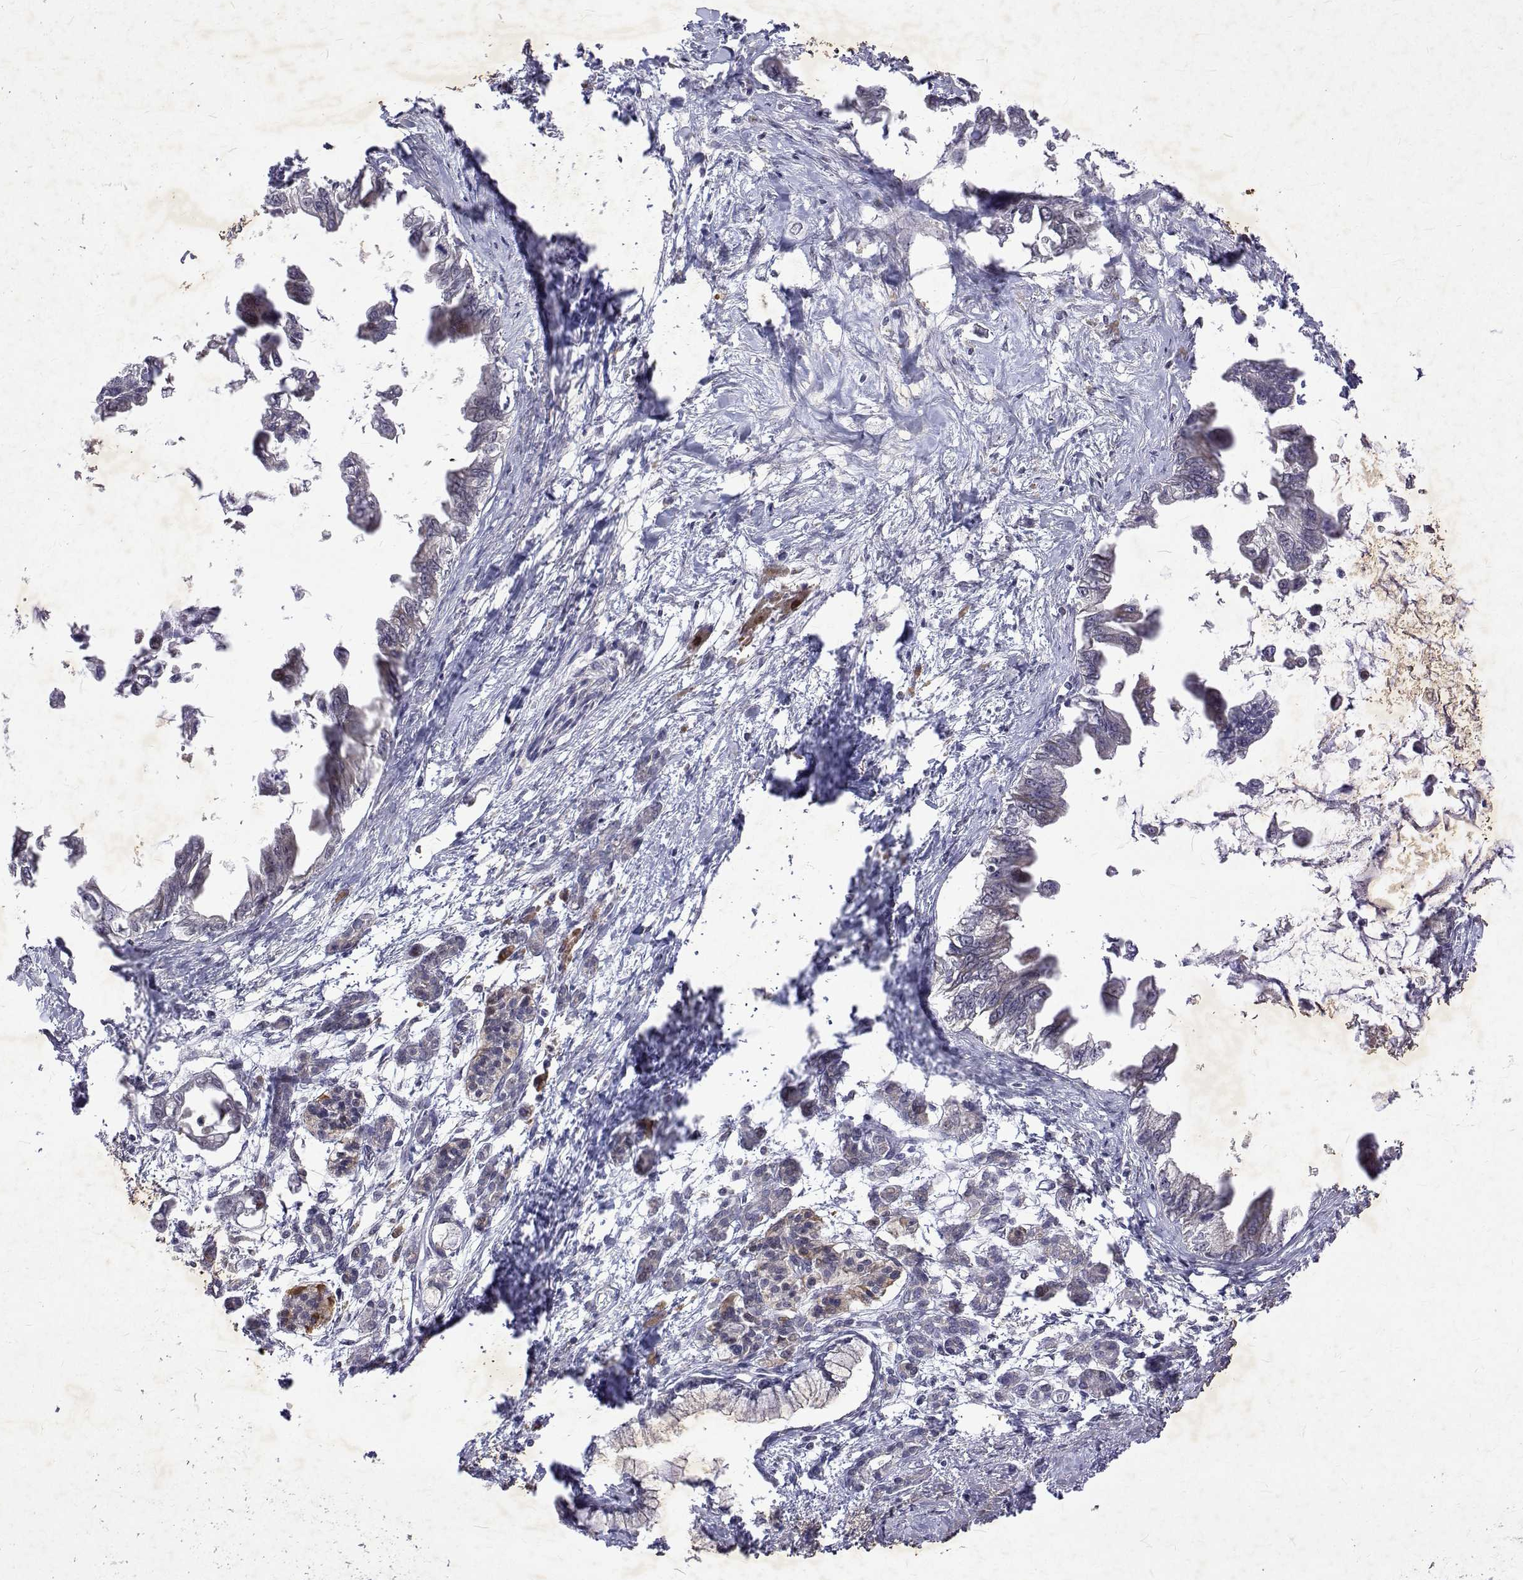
{"staining": {"intensity": "negative", "quantity": "none", "location": "none"}, "tissue": "pancreatic cancer", "cell_type": "Tumor cells", "image_type": "cancer", "snomed": [{"axis": "morphology", "description": "Adenocarcinoma, NOS"}, {"axis": "topography", "description": "Pancreas"}], "caption": "Immunohistochemistry (IHC) of adenocarcinoma (pancreatic) demonstrates no positivity in tumor cells.", "gene": "ALKBH8", "patient": {"sex": "male", "age": 61}}